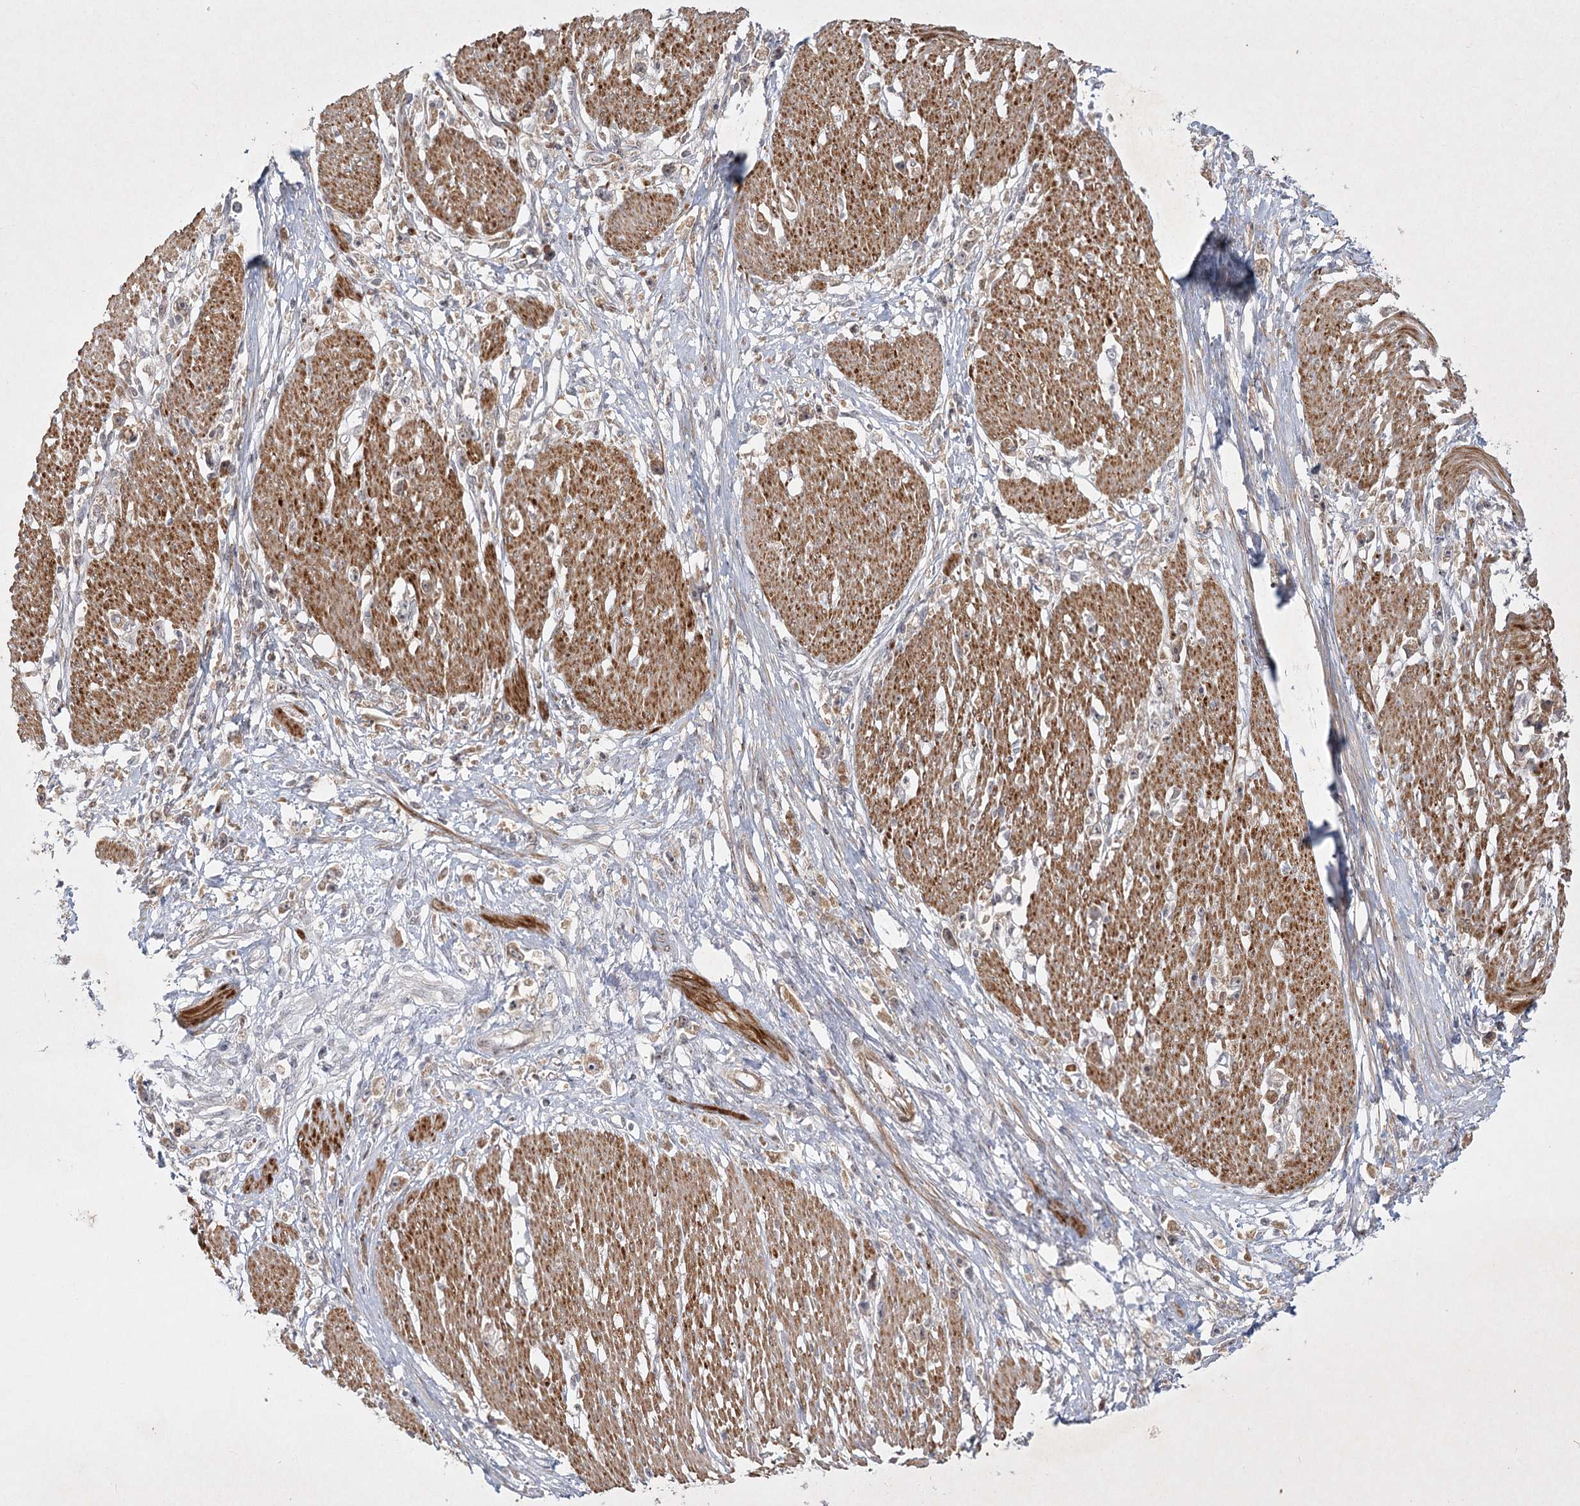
{"staining": {"intensity": "weak", "quantity": ">75%", "location": "cytoplasmic/membranous"}, "tissue": "stomach cancer", "cell_type": "Tumor cells", "image_type": "cancer", "snomed": [{"axis": "morphology", "description": "Adenocarcinoma, NOS"}, {"axis": "topography", "description": "Stomach"}], "caption": "Tumor cells display low levels of weak cytoplasmic/membranous positivity in about >75% of cells in adenocarcinoma (stomach). (DAB (3,3'-diaminobenzidine) IHC, brown staining for protein, blue staining for nuclei).", "gene": "SH2D3A", "patient": {"sex": "female", "age": 59}}